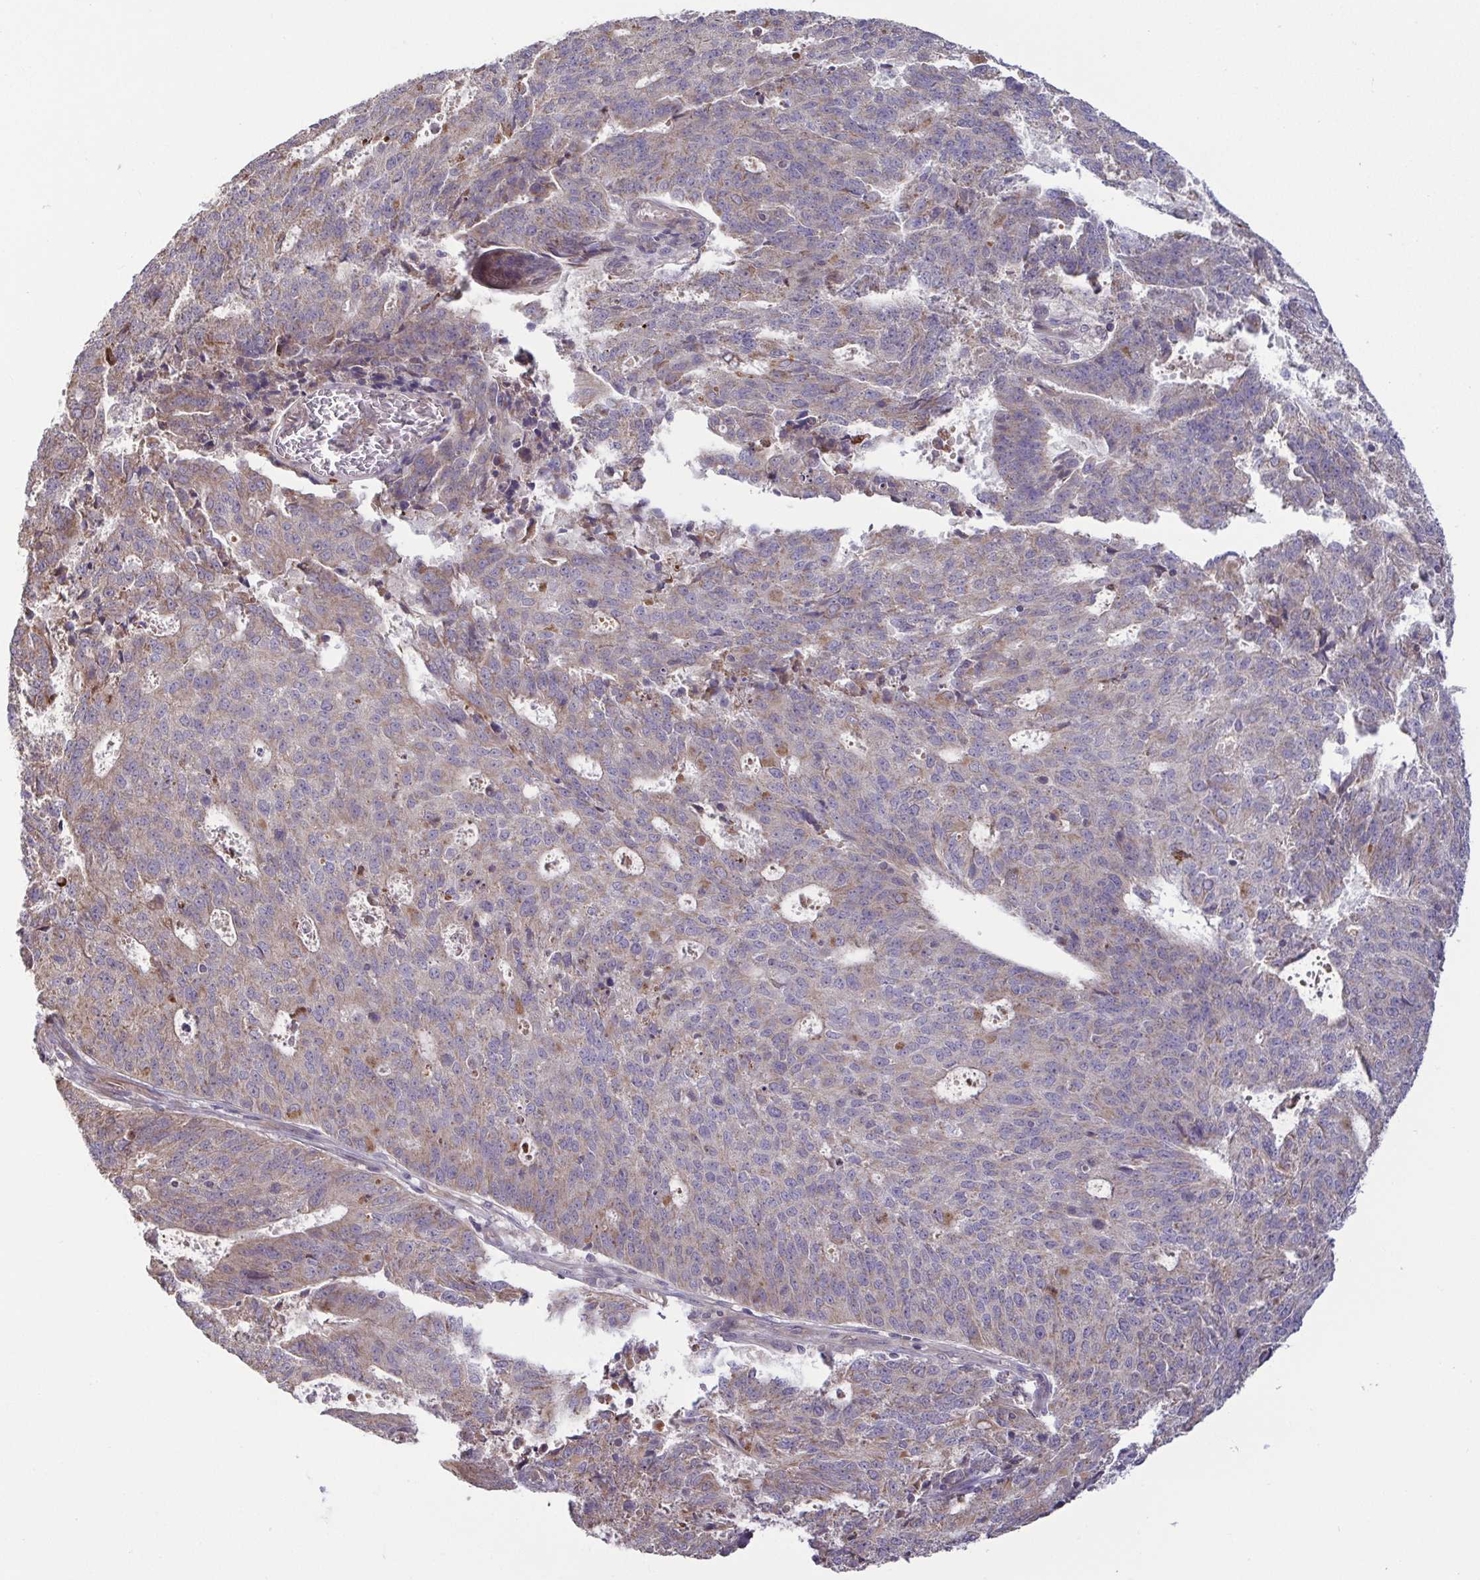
{"staining": {"intensity": "weak", "quantity": "25%-75%", "location": "cytoplasmic/membranous"}, "tissue": "endometrial cancer", "cell_type": "Tumor cells", "image_type": "cancer", "snomed": [{"axis": "morphology", "description": "Adenocarcinoma, NOS"}, {"axis": "topography", "description": "Endometrium"}], "caption": "A brown stain shows weak cytoplasmic/membranous positivity of a protein in endometrial cancer (adenocarcinoma) tumor cells.", "gene": "OSBPL7", "patient": {"sex": "female", "age": 82}}